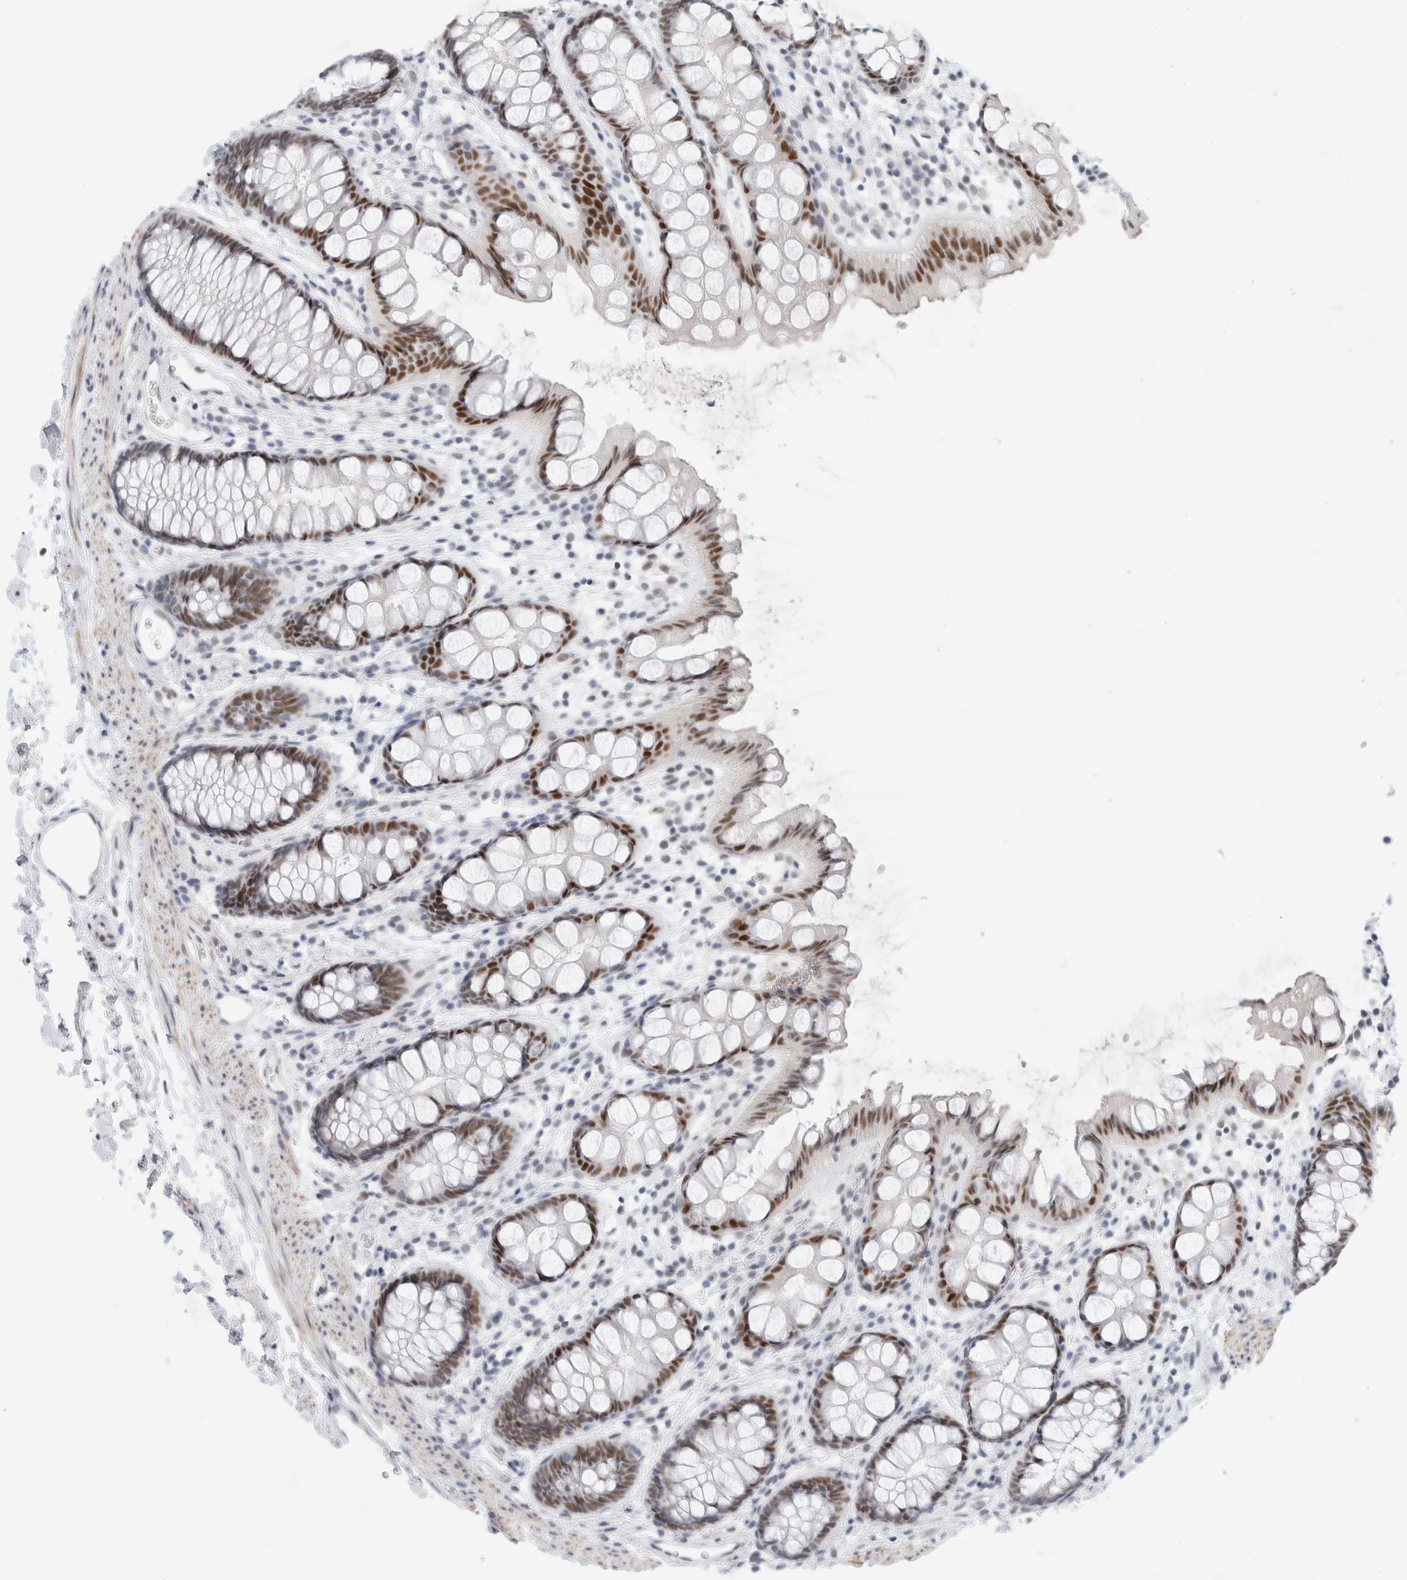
{"staining": {"intensity": "moderate", "quantity": ">75%", "location": "nuclear"}, "tissue": "rectum", "cell_type": "Glandular cells", "image_type": "normal", "snomed": [{"axis": "morphology", "description": "Normal tissue, NOS"}, {"axis": "topography", "description": "Rectum"}], "caption": "This histopathology image demonstrates immunohistochemistry (IHC) staining of normal human rectum, with medium moderate nuclear positivity in about >75% of glandular cells.", "gene": "KNL1", "patient": {"sex": "female", "age": 65}}